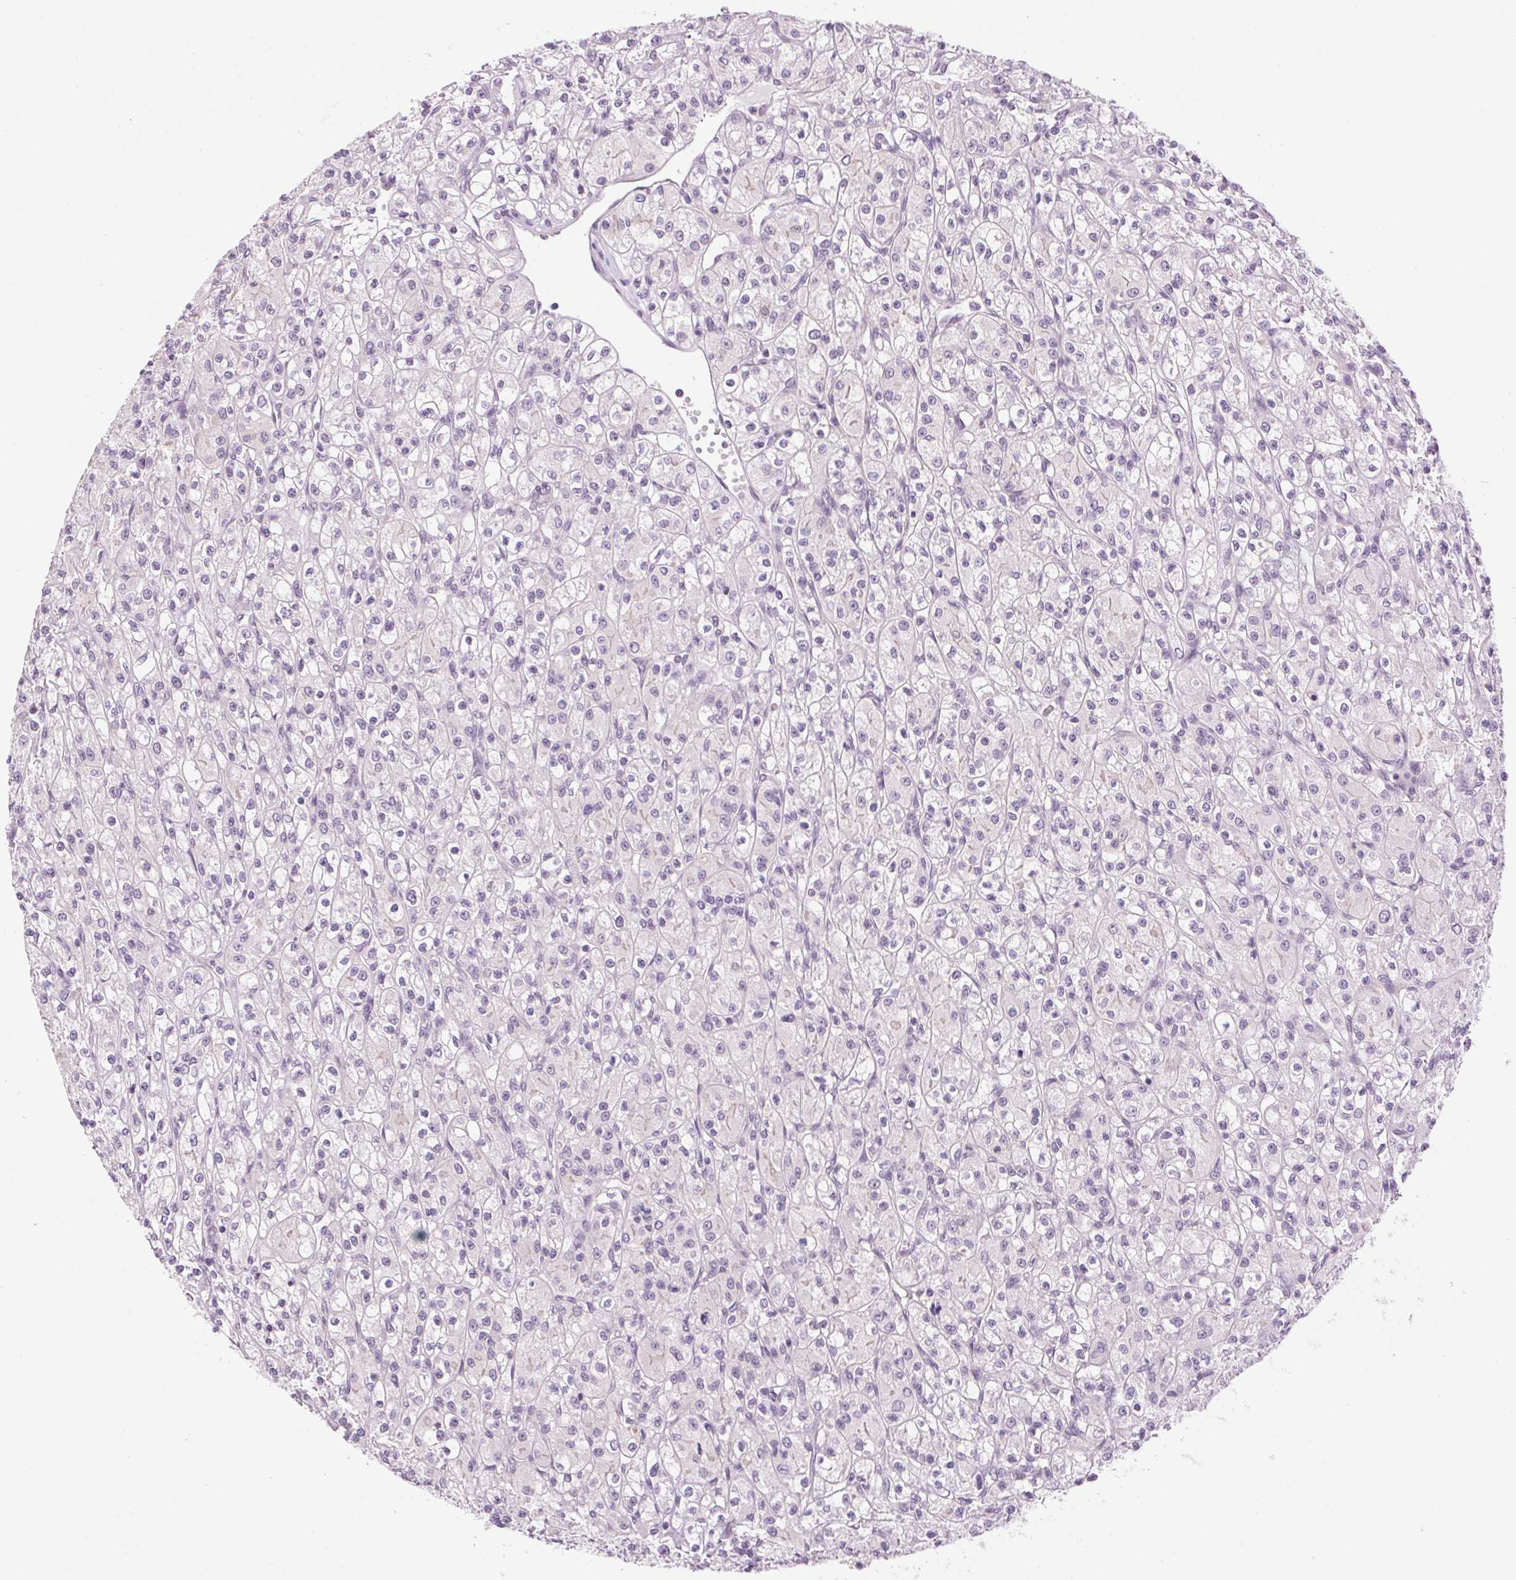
{"staining": {"intensity": "negative", "quantity": "none", "location": "none"}, "tissue": "renal cancer", "cell_type": "Tumor cells", "image_type": "cancer", "snomed": [{"axis": "morphology", "description": "Adenocarcinoma, NOS"}, {"axis": "topography", "description": "Kidney"}], "caption": "Immunohistochemistry of adenocarcinoma (renal) displays no staining in tumor cells. (DAB immunohistochemistry, high magnification).", "gene": "SMIM13", "patient": {"sex": "female", "age": 70}}